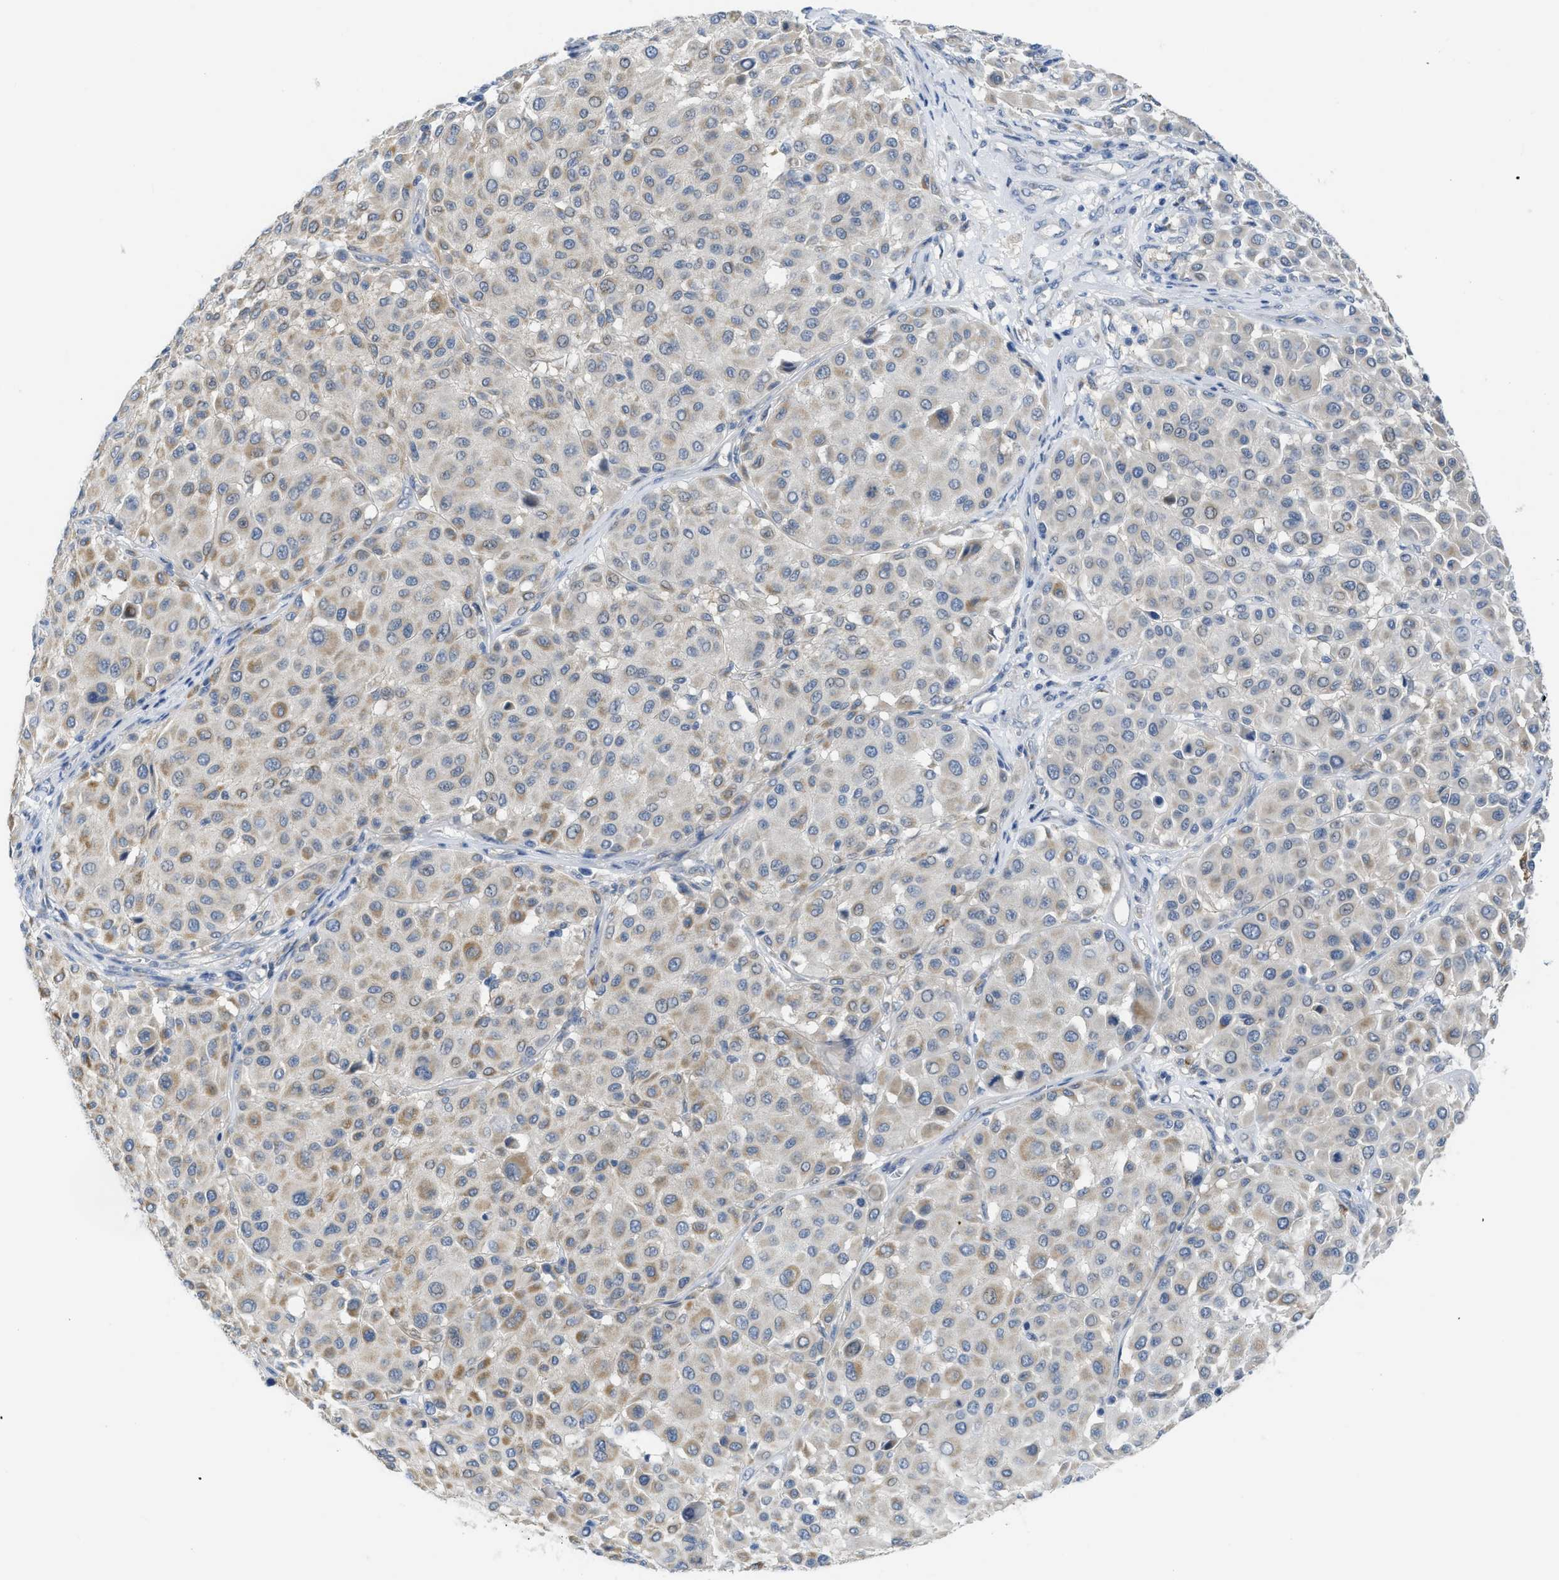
{"staining": {"intensity": "moderate", "quantity": "<25%", "location": "cytoplasmic/membranous"}, "tissue": "melanoma", "cell_type": "Tumor cells", "image_type": "cancer", "snomed": [{"axis": "morphology", "description": "Malignant melanoma, Metastatic site"}, {"axis": "topography", "description": "Soft tissue"}], "caption": "A brown stain shows moderate cytoplasmic/membranous staining of a protein in malignant melanoma (metastatic site) tumor cells.", "gene": "GATD3", "patient": {"sex": "male", "age": 41}}